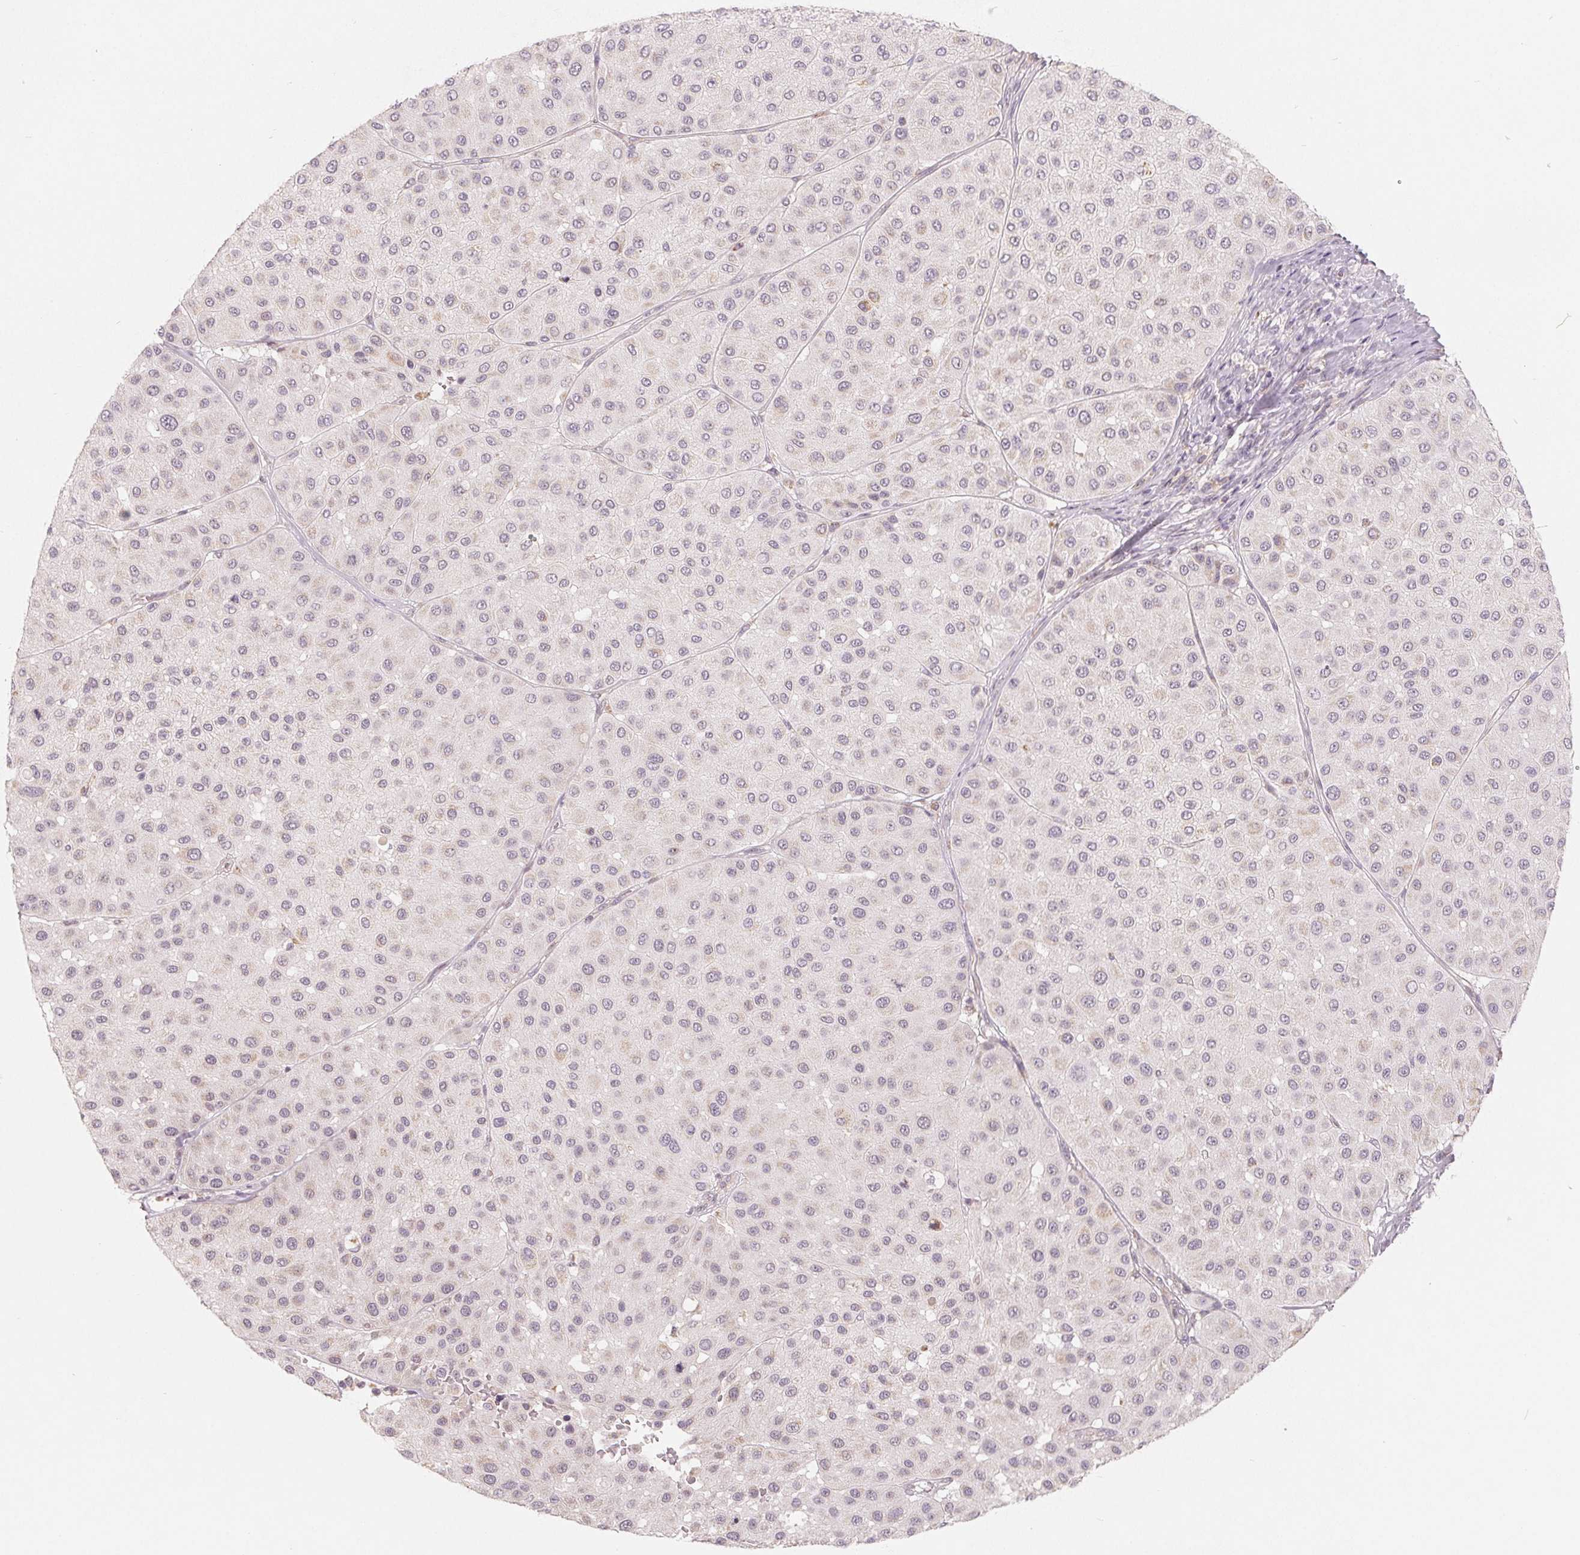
{"staining": {"intensity": "negative", "quantity": "none", "location": "none"}, "tissue": "melanoma", "cell_type": "Tumor cells", "image_type": "cancer", "snomed": [{"axis": "morphology", "description": "Malignant melanoma, Metastatic site"}, {"axis": "topography", "description": "Smooth muscle"}], "caption": "Tumor cells show no significant staining in melanoma.", "gene": "GHITM", "patient": {"sex": "male", "age": 41}}